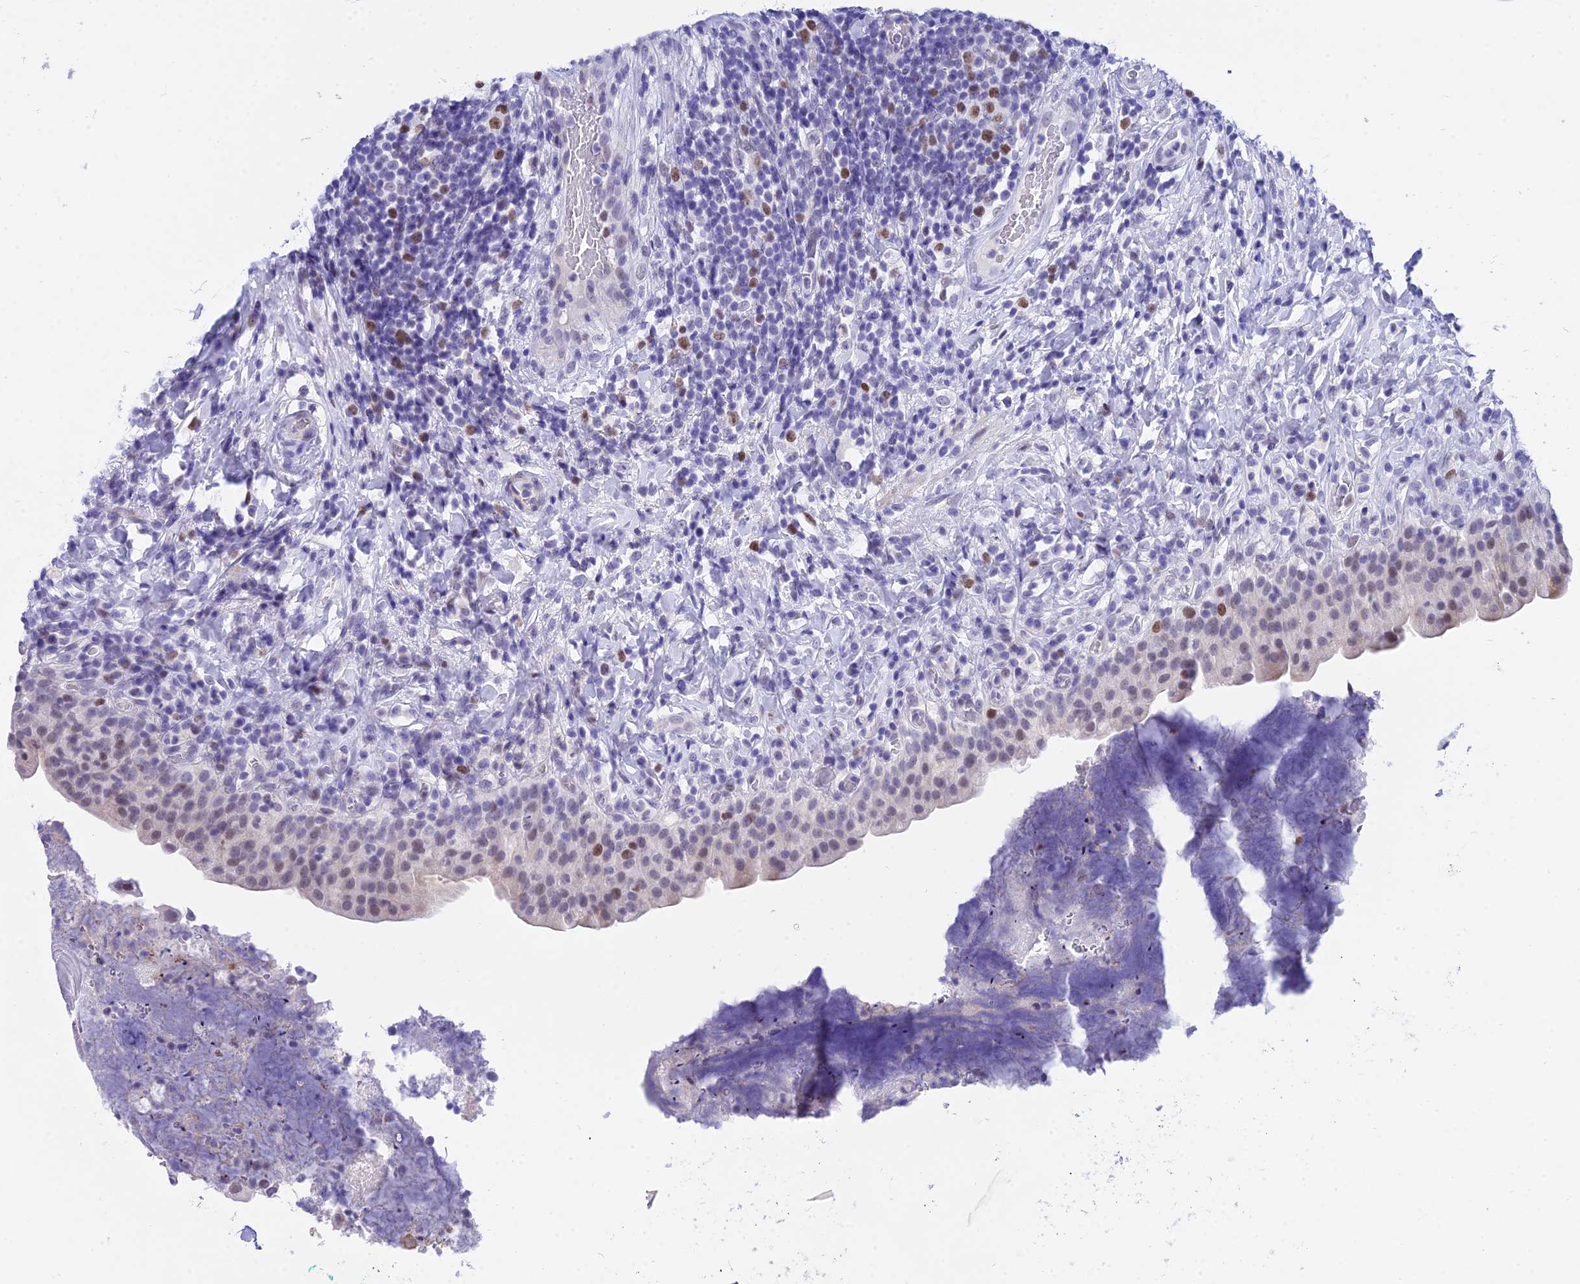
{"staining": {"intensity": "moderate", "quantity": "<25%", "location": "nuclear"}, "tissue": "urinary bladder", "cell_type": "Urothelial cells", "image_type": "normal", "snomed": [{"axis": "morphology", "description": "Normal tissue, NOS"}, {"axis": "morphology", "description": "Inflammation, NOS"}, {"axis": "topography", "description": "Urinary bladder"}], "caption": "Urinary bladder stained with IHC demonstrates moderate nuclear staining in about <25% of urothelial cells.", "gene": "DEFB107A", "patient": {"sex": "male", "age": 64}}